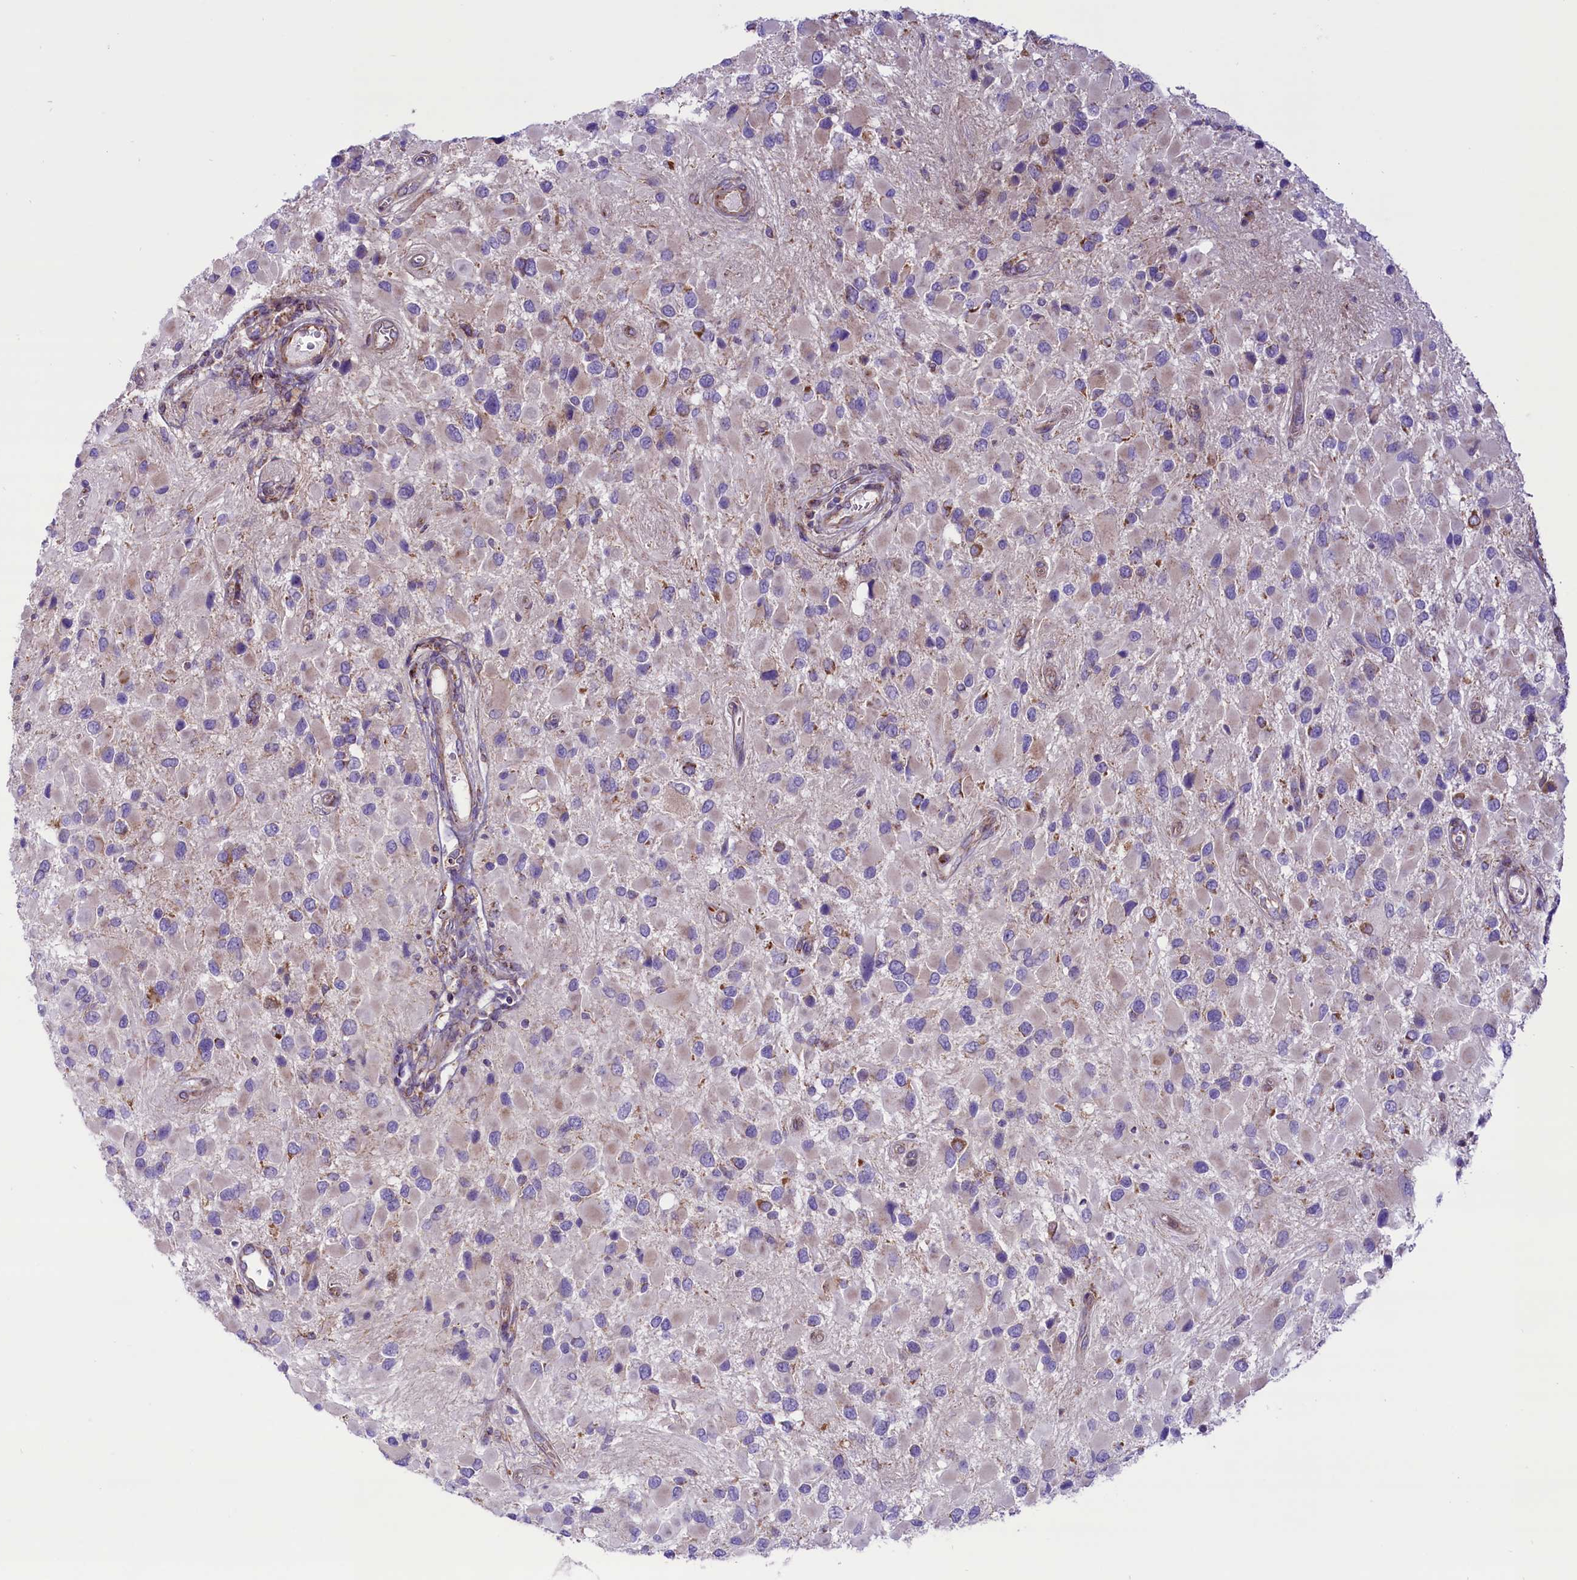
{"staining": {"intensity": "negative", "quantity": "none", "location": "none"}, "tissue": "glioma", "cell_type": "Tumor cells", "image_type": "cancer", "snomed": [{"axis": "morphology", "description": "Glioma, malignant, High grade"}, {"axis": "topography", "description": "Brain"}], "caption": "IHC image of glioma stained for a protein (brown), which demonstrates no positivity in tumor cells.", "gene": "PTPRU", "patient": {"sex": "male", "age": 53}}